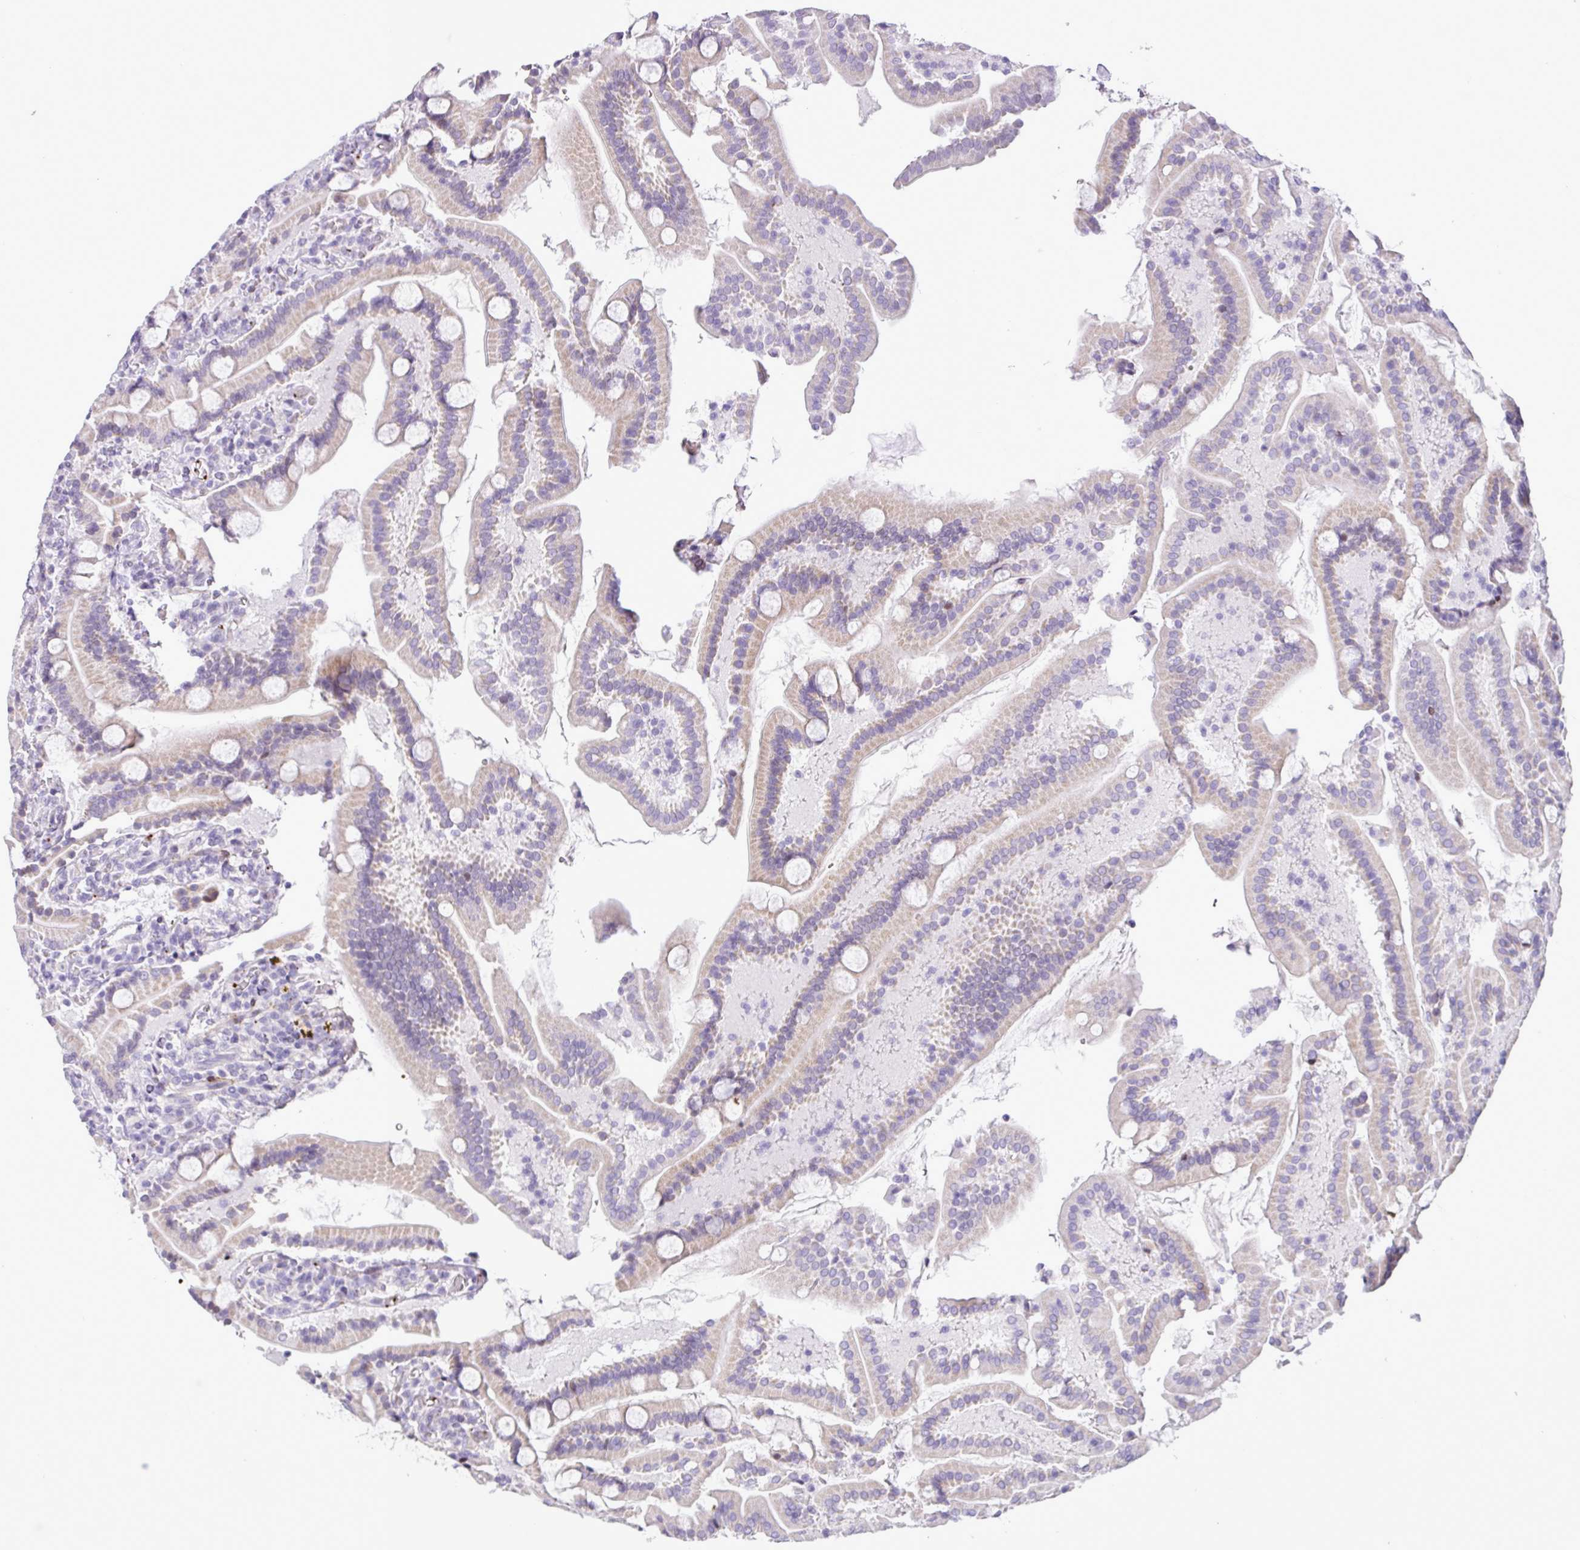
{"staining": {"intensity": "weak", "quantity": "25%-75%", "location": "cytoplasmic/membranous"}, "tissue": "duodenum", "cell_type": "Glandular cells", "image_type": "normal", "snomed": [{"axis": "morphology", "description": "Normal tissue, NOS"}, {"axis": "topography", "description": "Duodenum"}], "caption": "Immunohistochemical staining of normal duodenum displays low levels of weak cytoplasmic/membranous expression in approximately 25%-75% of glandular cells. (DAB (3,3'-diaminobenzidine) = brown stain, brightfield microscopy at high magnification).", "gene": "CMTM5", "patient": {"sex": "male", "age": 55}}